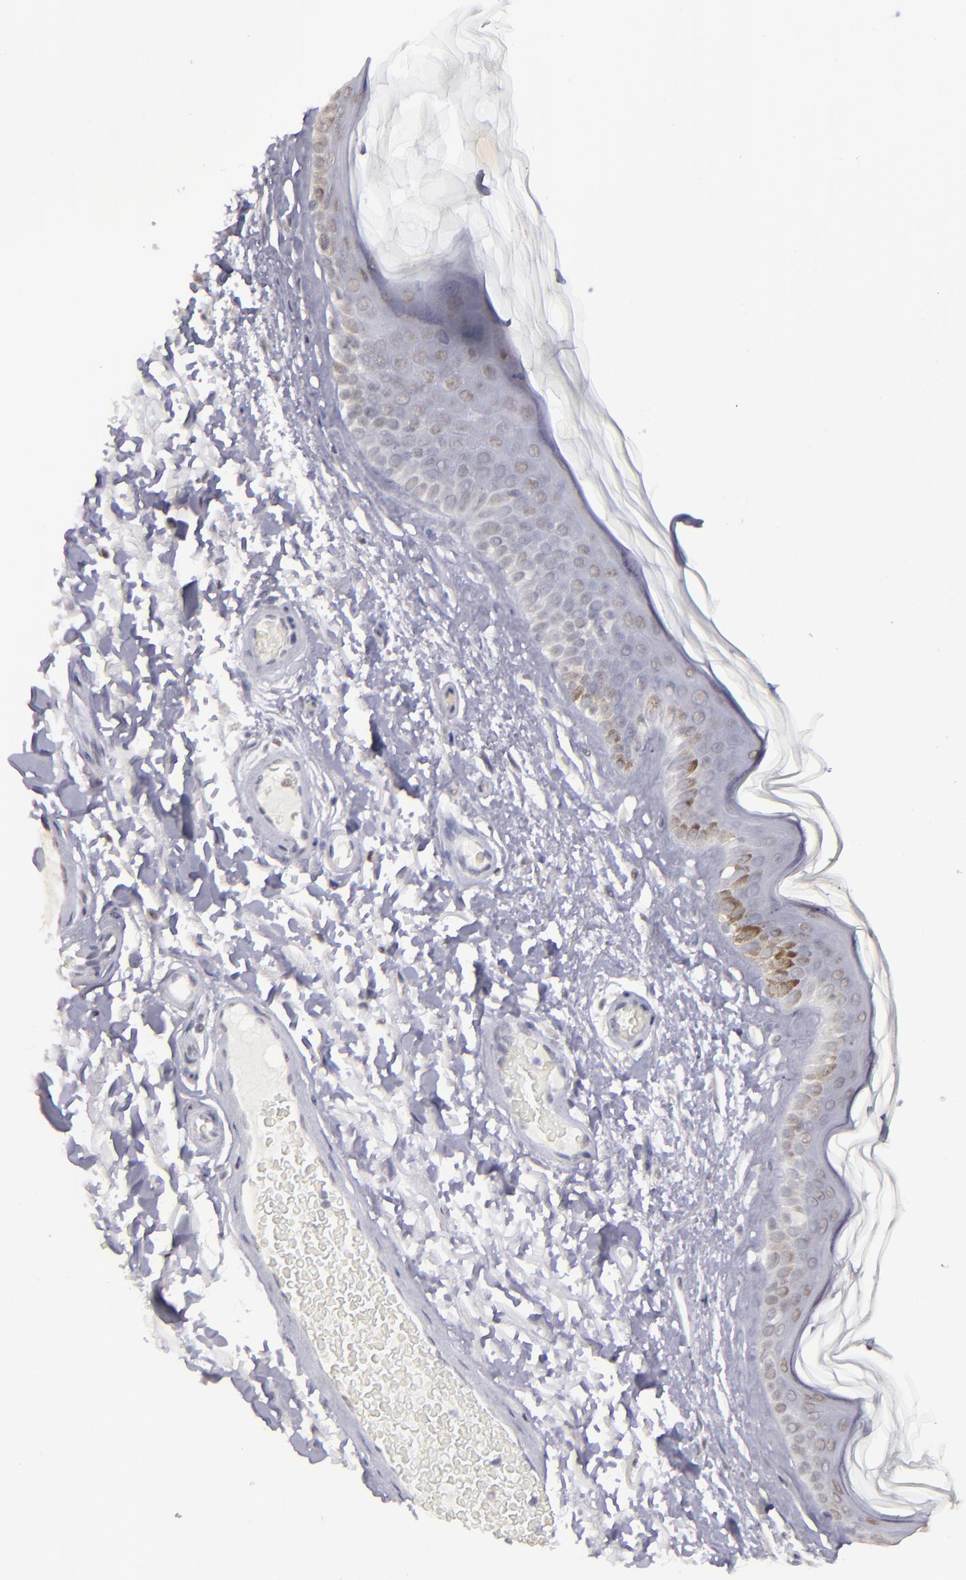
{"staining": {"intensity": "negative", "quantity": "none", "location": "none"}, "tissue": "skin", "cell_type": "Fibroblasts", "image_type": "normal", "snomed": [{"axis": "morphology", "description": "Normal tissue, NOS"}, {"axis": "topography", "description": "Skin"}], "caption": "Protein analysis of normal skin displays no significant staining in fibroblasts.", "gene": "OTUB2", "patient": {"sex": "male", "age": 63}}